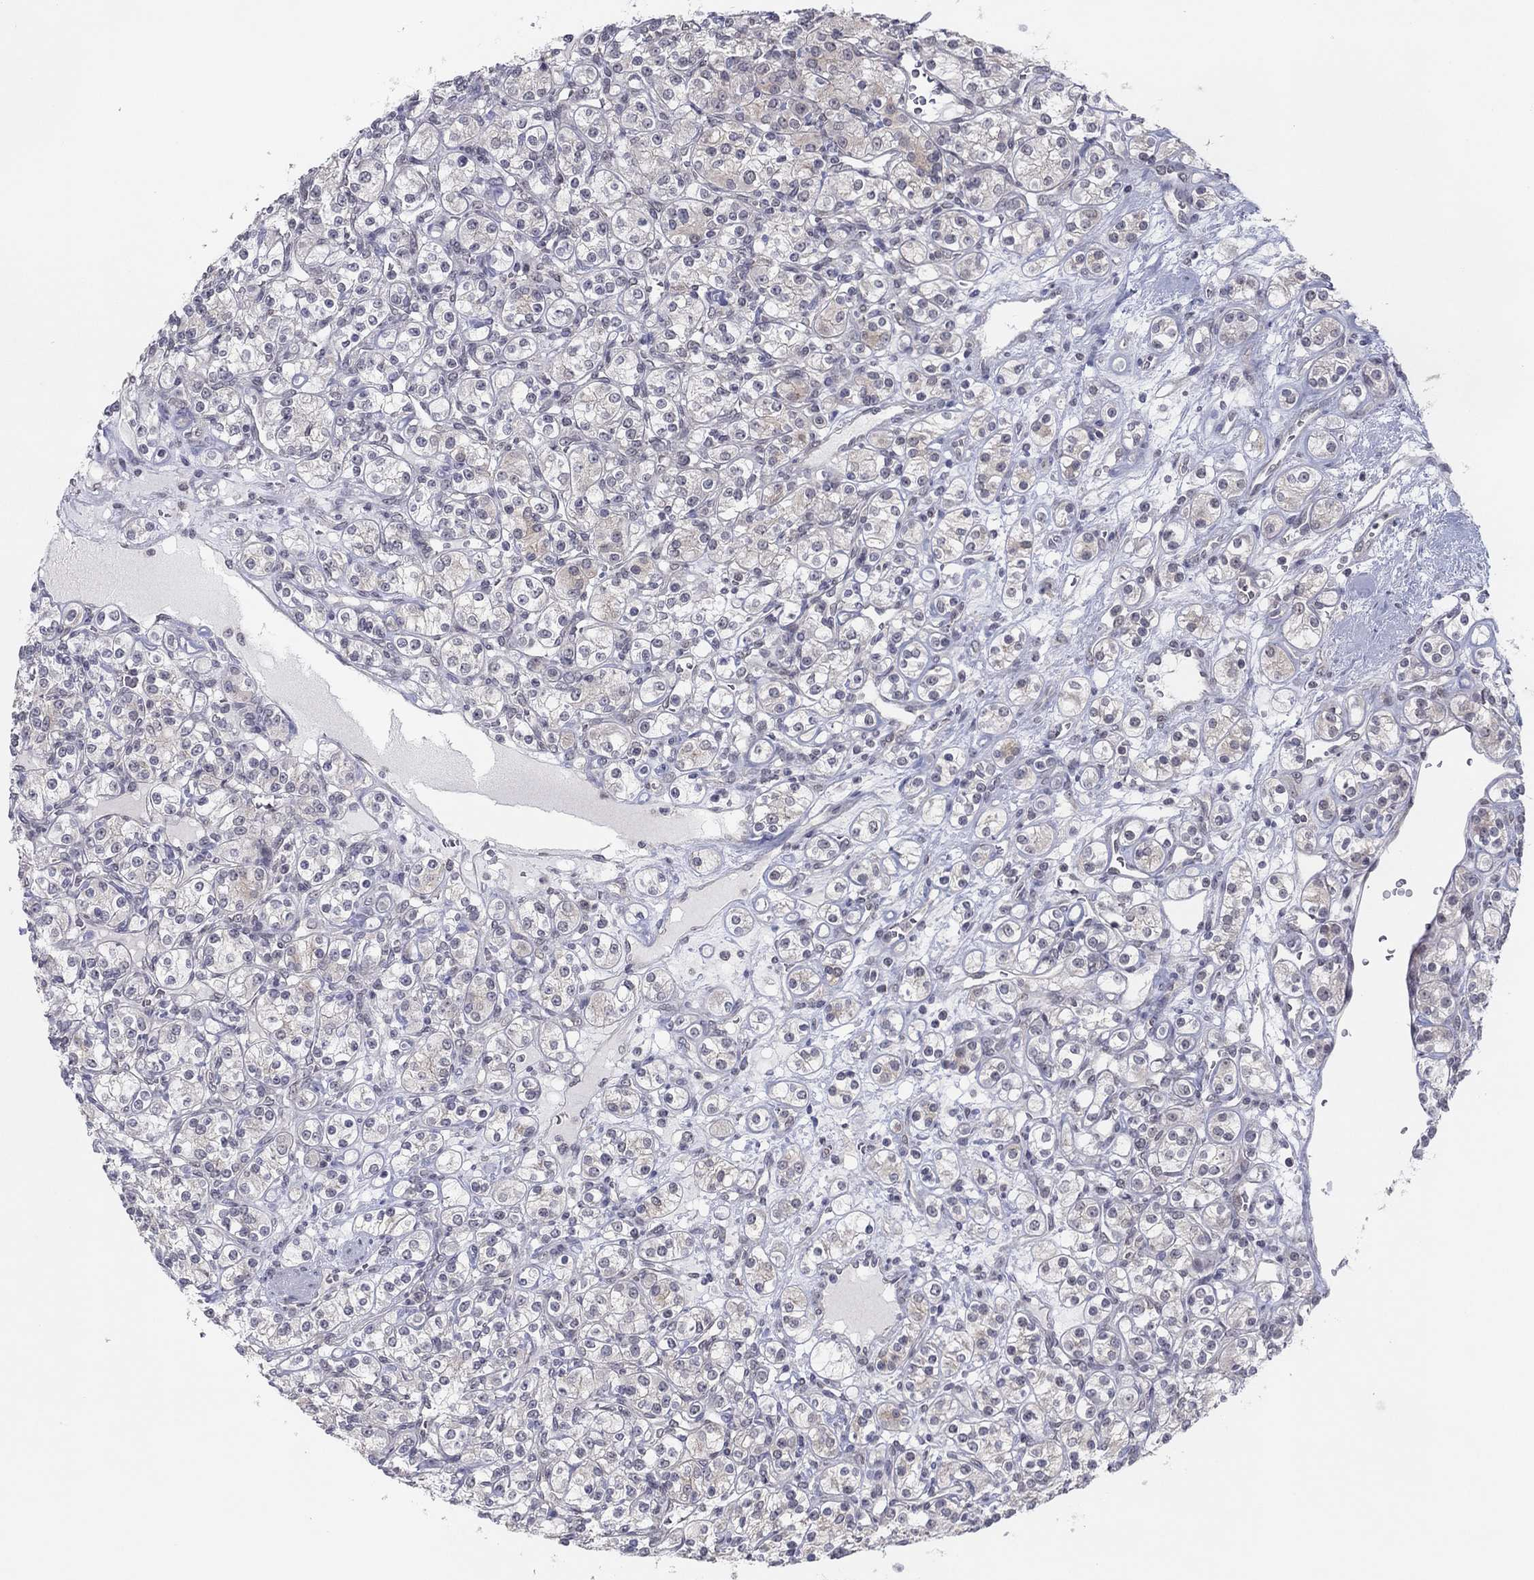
{"staining": {"intensity": "weak", "quantity": "<25%", "location": "cytoplasmic/membranous"}, "tissue": "renal cancer", "cell_type": "Tumor cells", "image_type": "cancer", "snomed": [{"axis": "morphology", "description": "Adenocarcinoma, NOS"}, {"axis": "topography", "description": "Kidney"}], "caption": "IHC of adenocarcinoma (renal) displays no positivity in tumor cells.", "gene": "SLC22A2", "patient": {"sex": "male", "age": 77}}